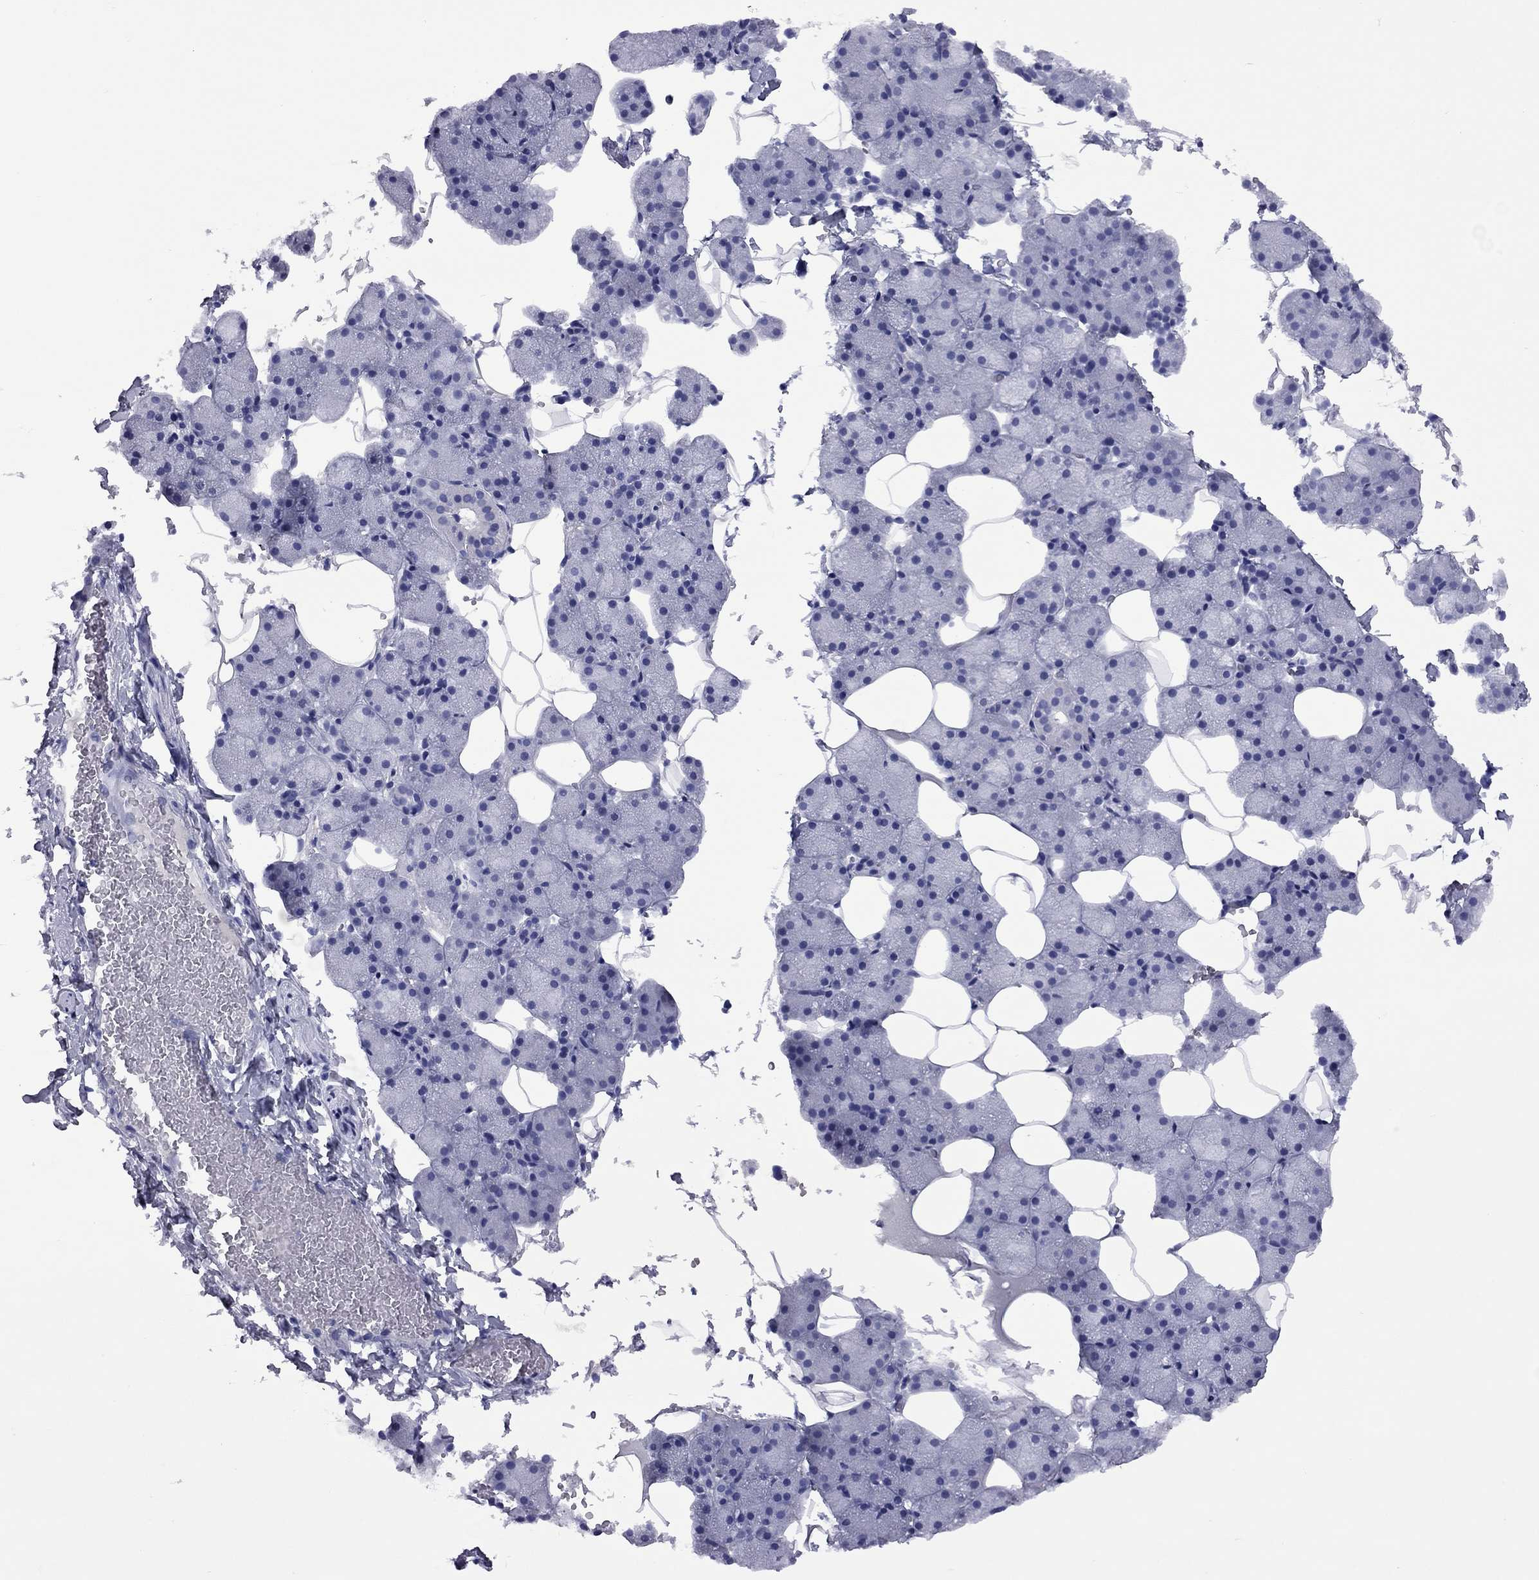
{"staining": {"intensity": "negative", "quantity": "none", "location": "none"}, "tissue": "salivary gland", "cell_type": "Glandular cells", "image_type": "normal", "snomed": [{"axis": "morphology", "description": "Normal tissue, NOS"}, {"axis": "topography", "description": "Salivary gland"}], "caption": "This micrograph is of benign salivary gland stained with immunohistochemistry (IHC) to label a protein in brown with the nuclei are counter-stained blue. There is no staining in glandular cells.", "gene": "EPPIN", "patient": {"sex": "male", "age": 38}}